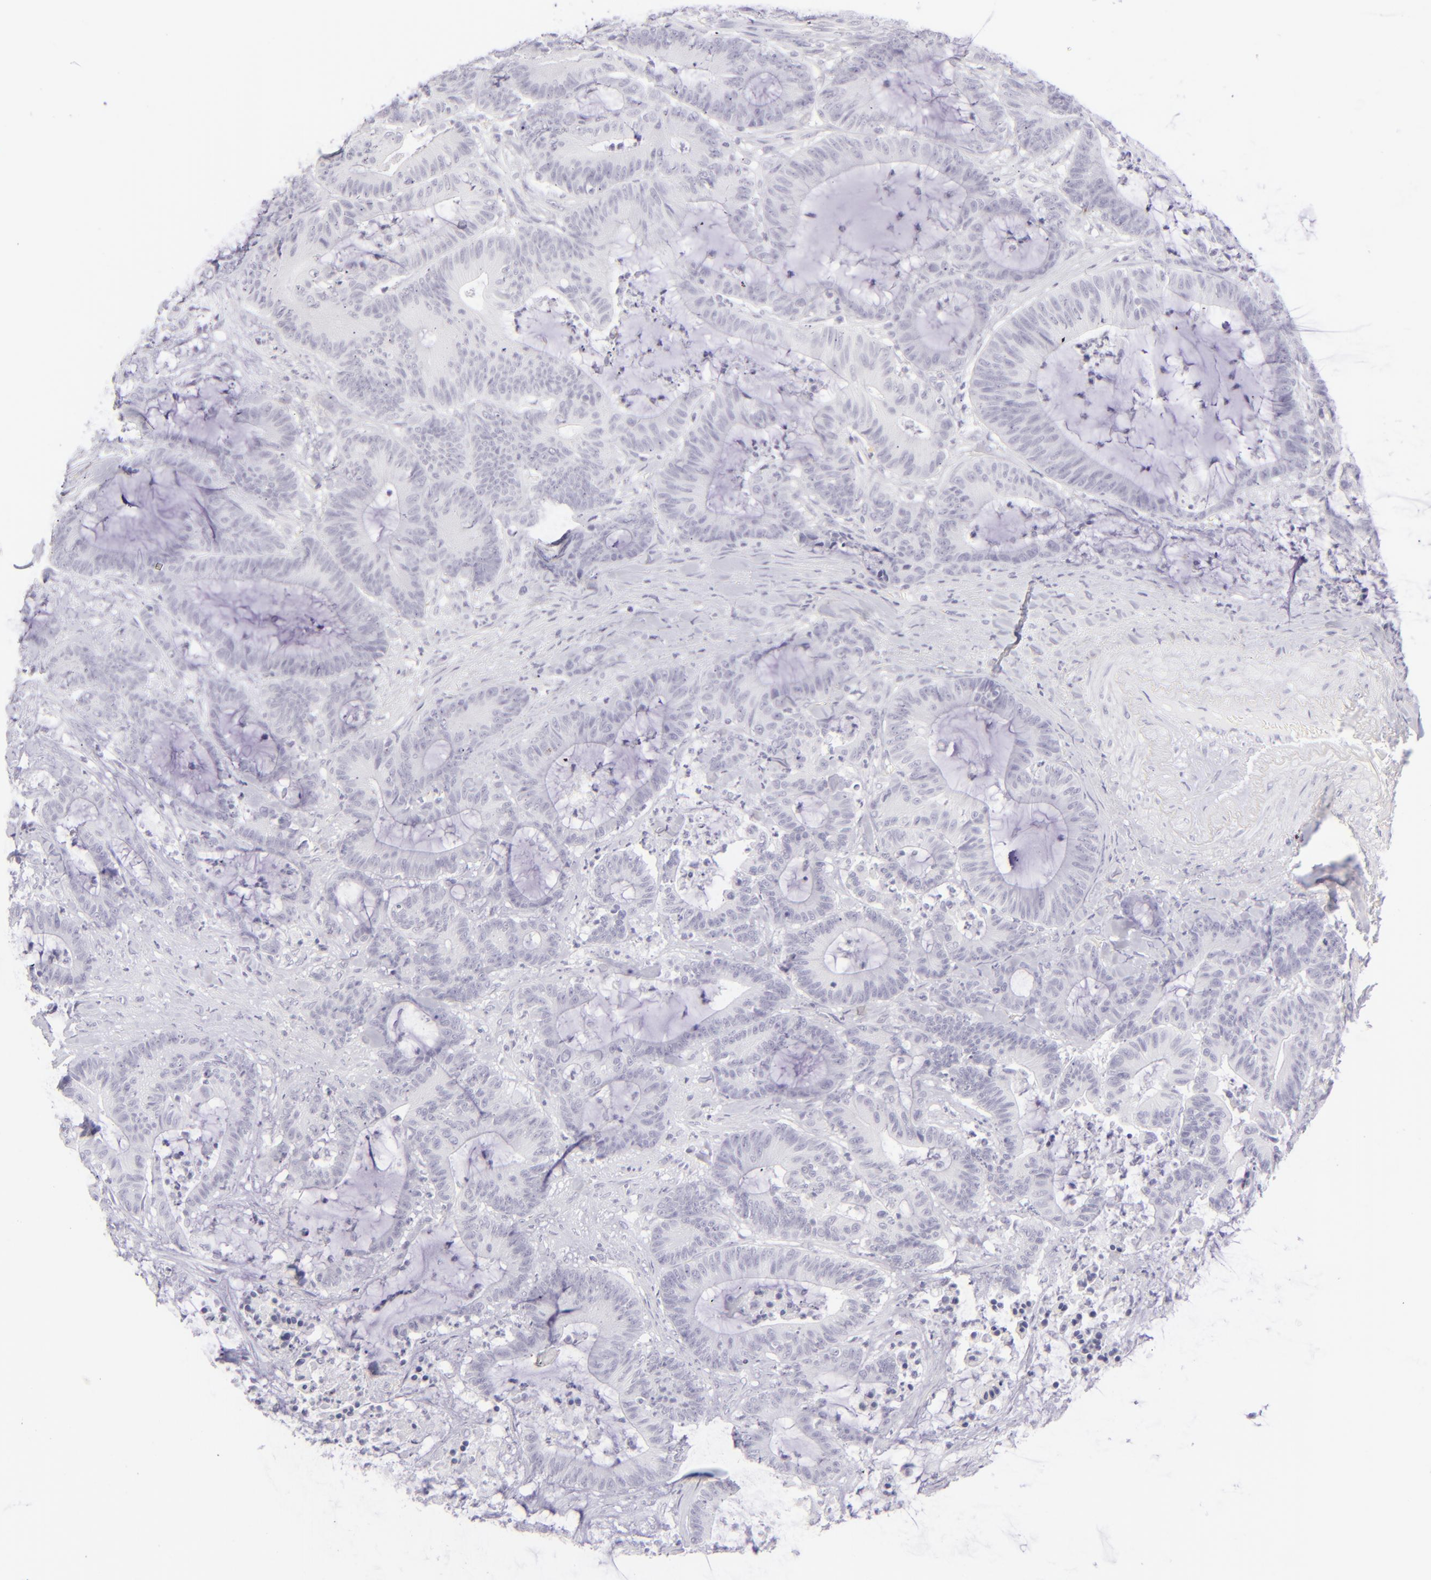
{"staining": {"intensity": "negative", "quantity": "none", "location": "none"}, "tissue": "colorectal cancer", "cell_type": "Tumor cells", "image_type": "cancer", "snomed": [{"axis": "morphology", "description": "Adenocarcinoma, NOS"}, {"axis": "topography", "description": "Colon"}], "caption": "This is an immunohistochemistry (IHC) histopathology image of human adenocarcinoma (colorectal). There is no positivity in tumor cells.", "gene": "FCER2", "patient": {"sex": "female", "age": 84}}